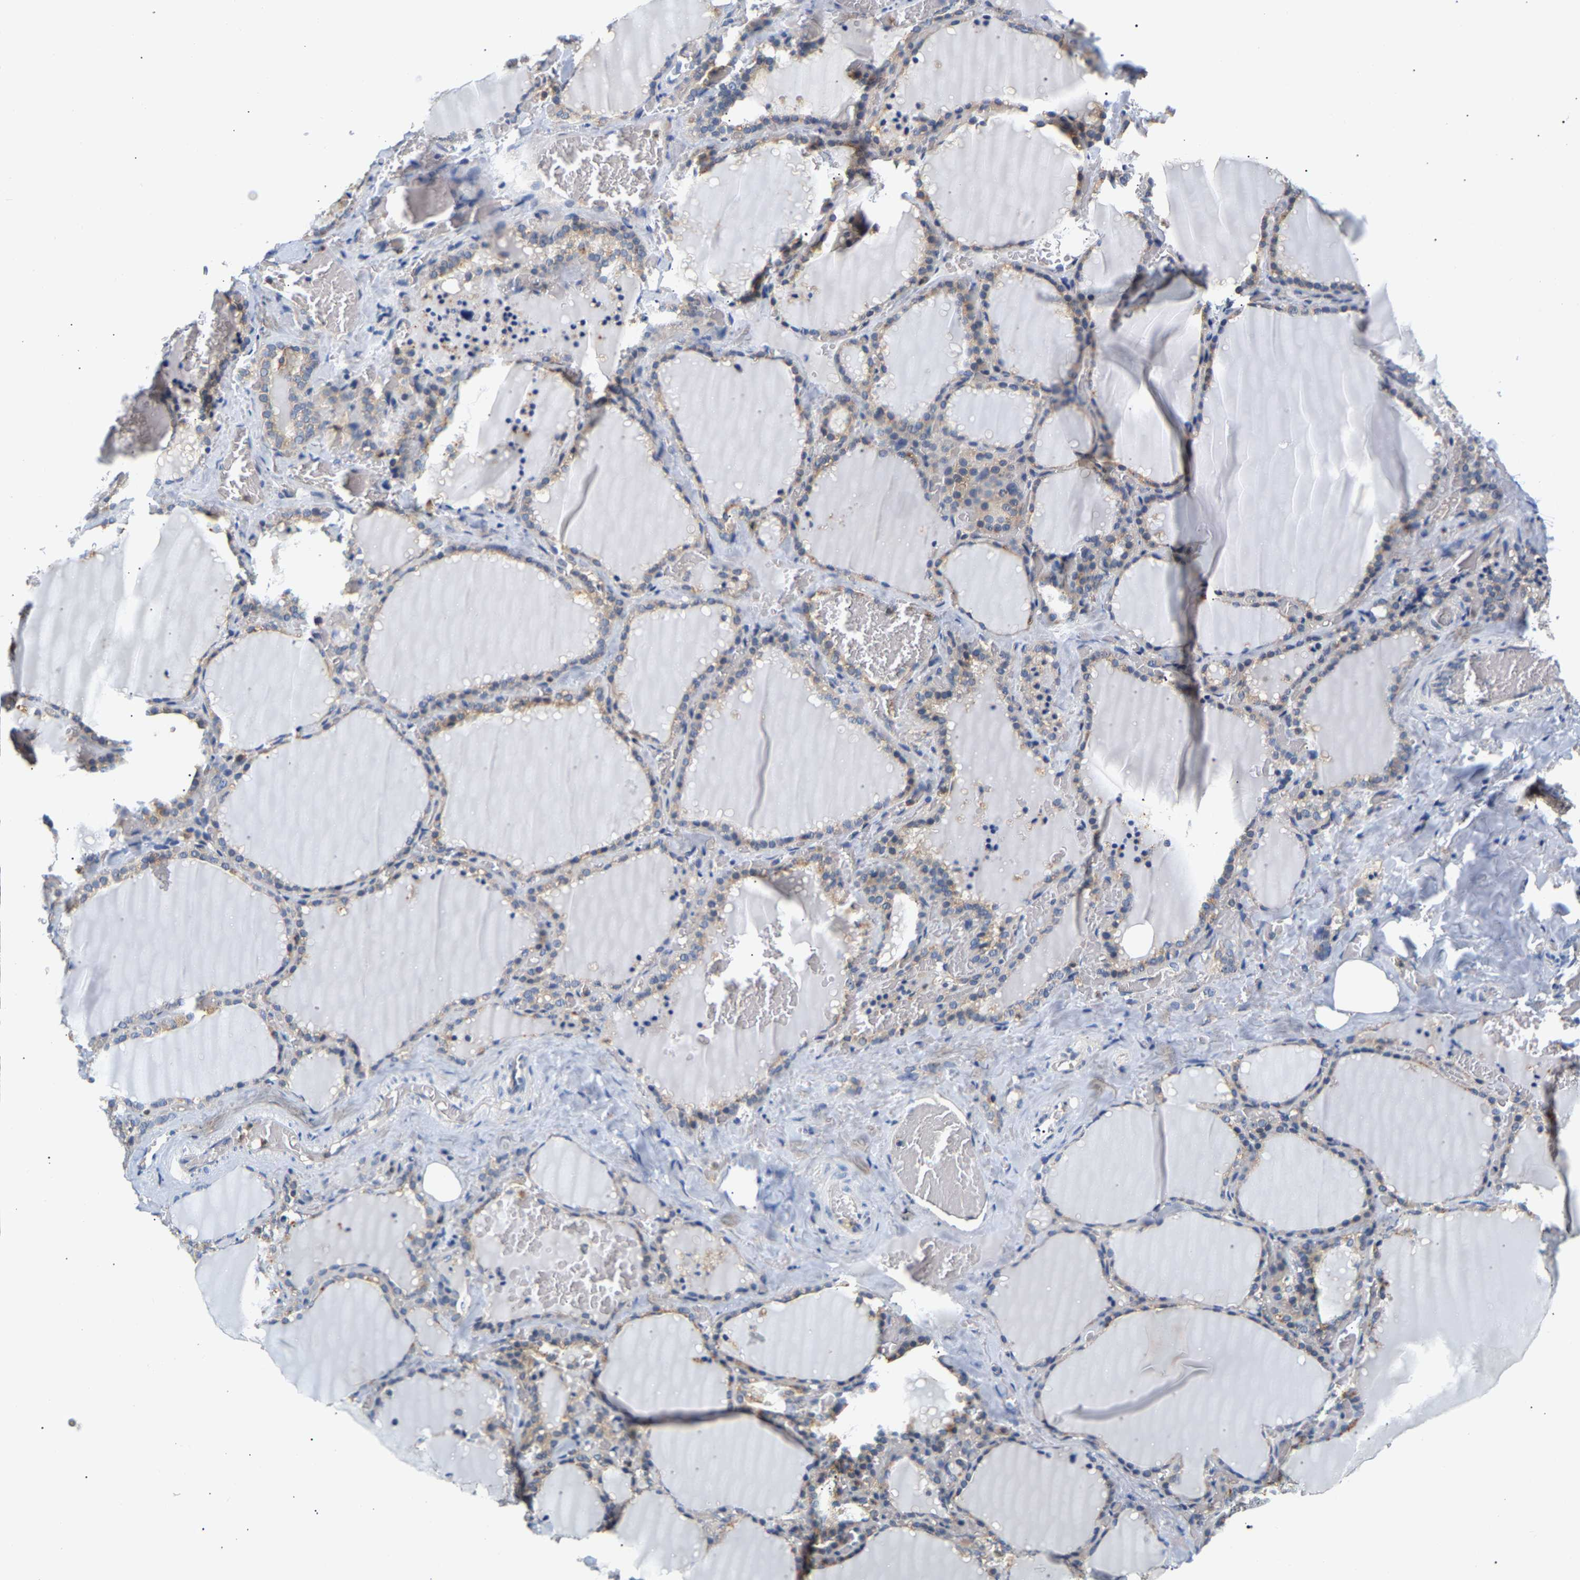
{"staining": {"intensity": "weak", "quantity": "25%-75%", "location": "cytoplasmic/membranous"}, "tissue": "thyroid gland", "cell_type": "Glandular cells", "image_type": "normal", "snomed": [{"axis": "morphology", "description": "Normal tissue, NOS"}, {"axis": "topography", "description": "Thyroid gland"}], "caption": "A brown stain labels weak cytoplasmic/membranous staining of a protein in glandular cells of normal thyroid gland. The protein is shown in brown color, while the nuclei are stained blue.", "gene": "PPID", "patient": {"sex": "female", "age": 22}}